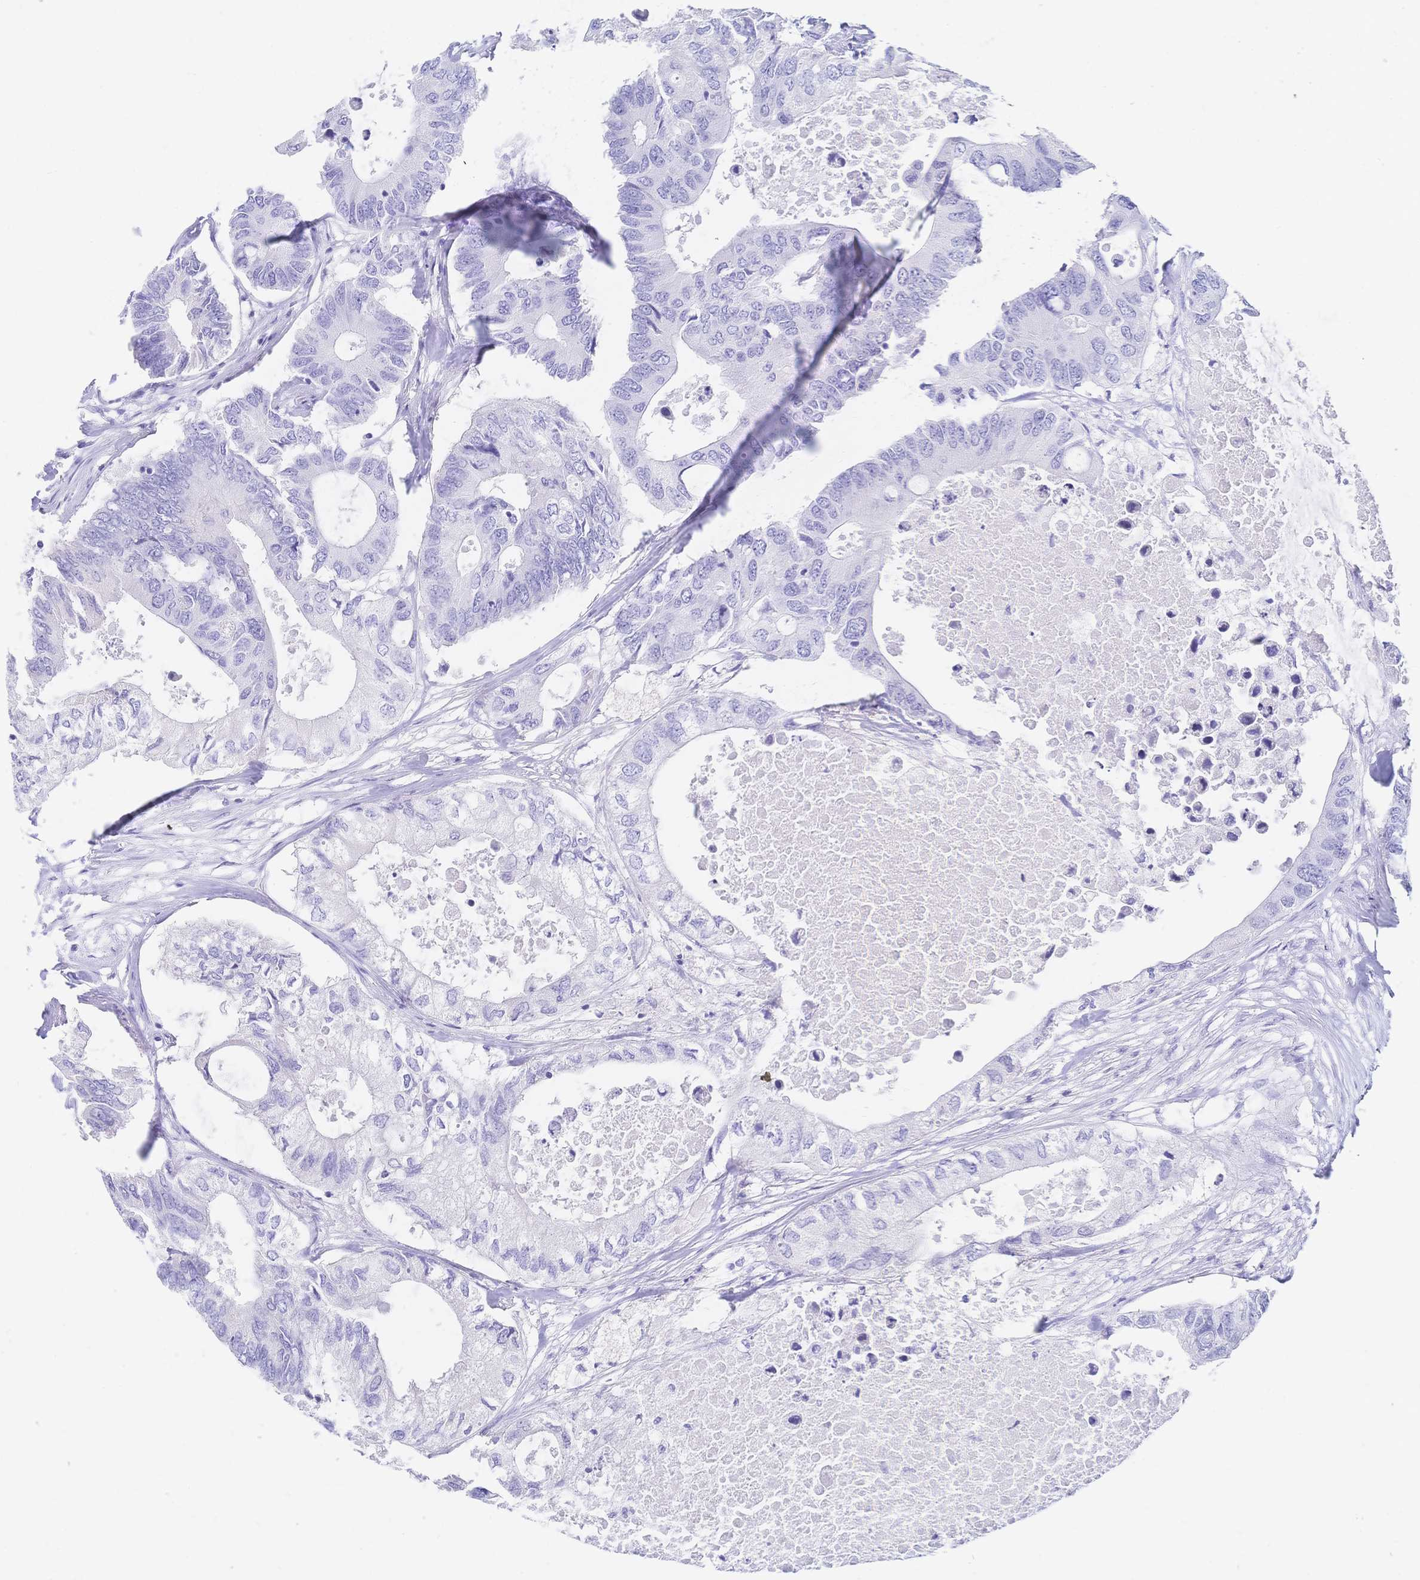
{"staining": {"intensity": "negative", "quantity": "none", "location": "none"}, "tissue": "colorectal cancer", "cell_type": "Tumor cells", "image_type": "cancer", "snomed": [{"axis": "morphology", "description": "Adenocarcinoma, NOS"}, {"axis": "topography", "description": "Colon"}], "caption": "An IHC photomicrograph of colorectal adenocarcinoma is shown. There is no staining in tumor cells of colorectal adenocarcinoma. Brightfield microscopy of IHC stained with DAB (brown) and hematoxylin (blue), captured at high magnification.", "gene": "MEP1B", "patient": {"sex": "male", "age": 71}}